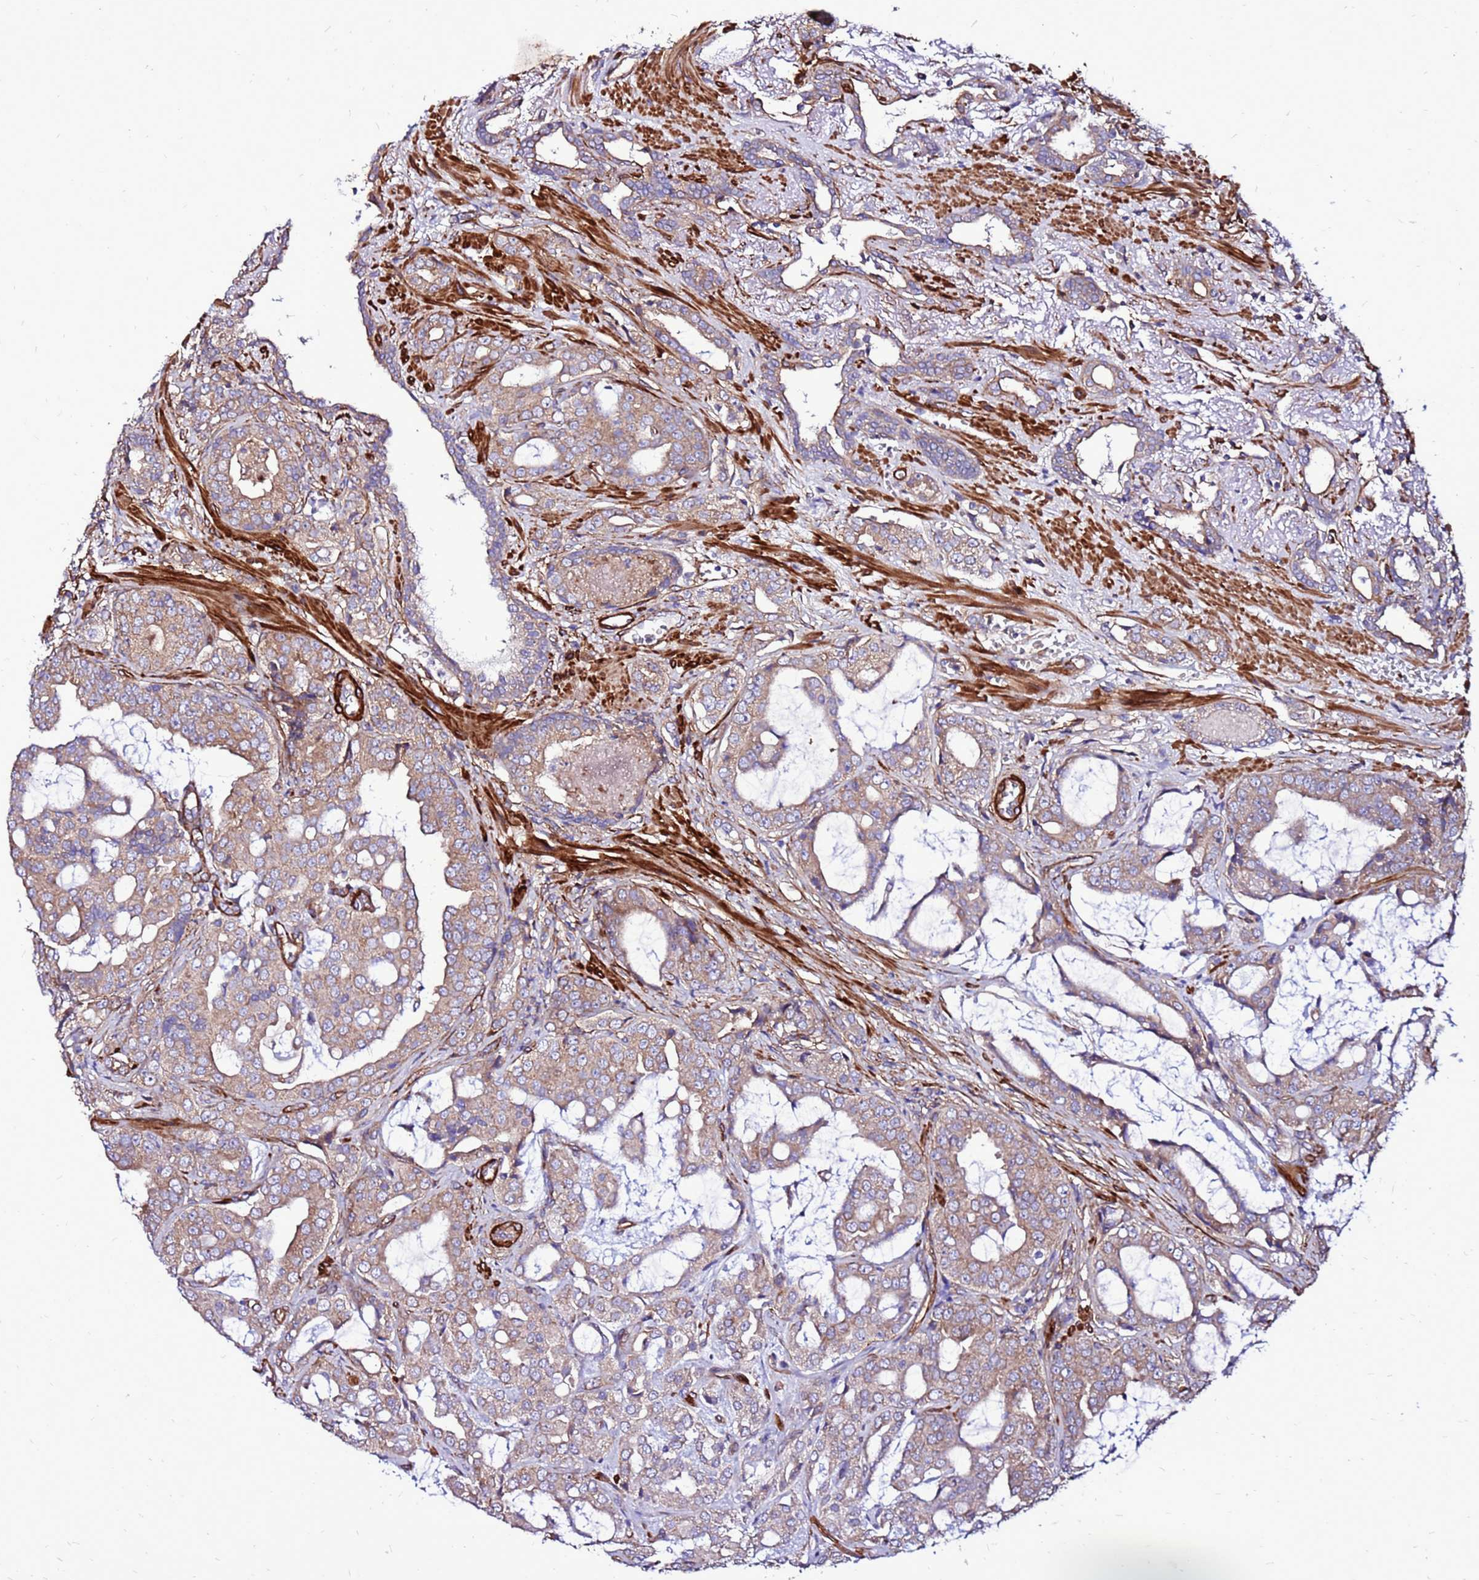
{"staining": {"intensity": "moderate", "quantity": ">75%", "location": "cytoplasmic/membranous"}, "tissue": "prostate cancer", "cell_type": "Tumor cells", "image_type": "cancer", "snomed": [{"axis": "morphology", "description": "Adenocarcinoma, High grade"}, {"axis": "topography", "description": "Prostate"}], "caption": "Immunohistochemistry (IHC) image of high-grade adenocarcinoma (prostate) stained for a protein (brown), which demonstrates medium levels of moderate cytoplasmic/membranous positivity in approximately >75% of tumor cells.", "gene": "EI24", "patient": {"sex": "male", "age": 71}}